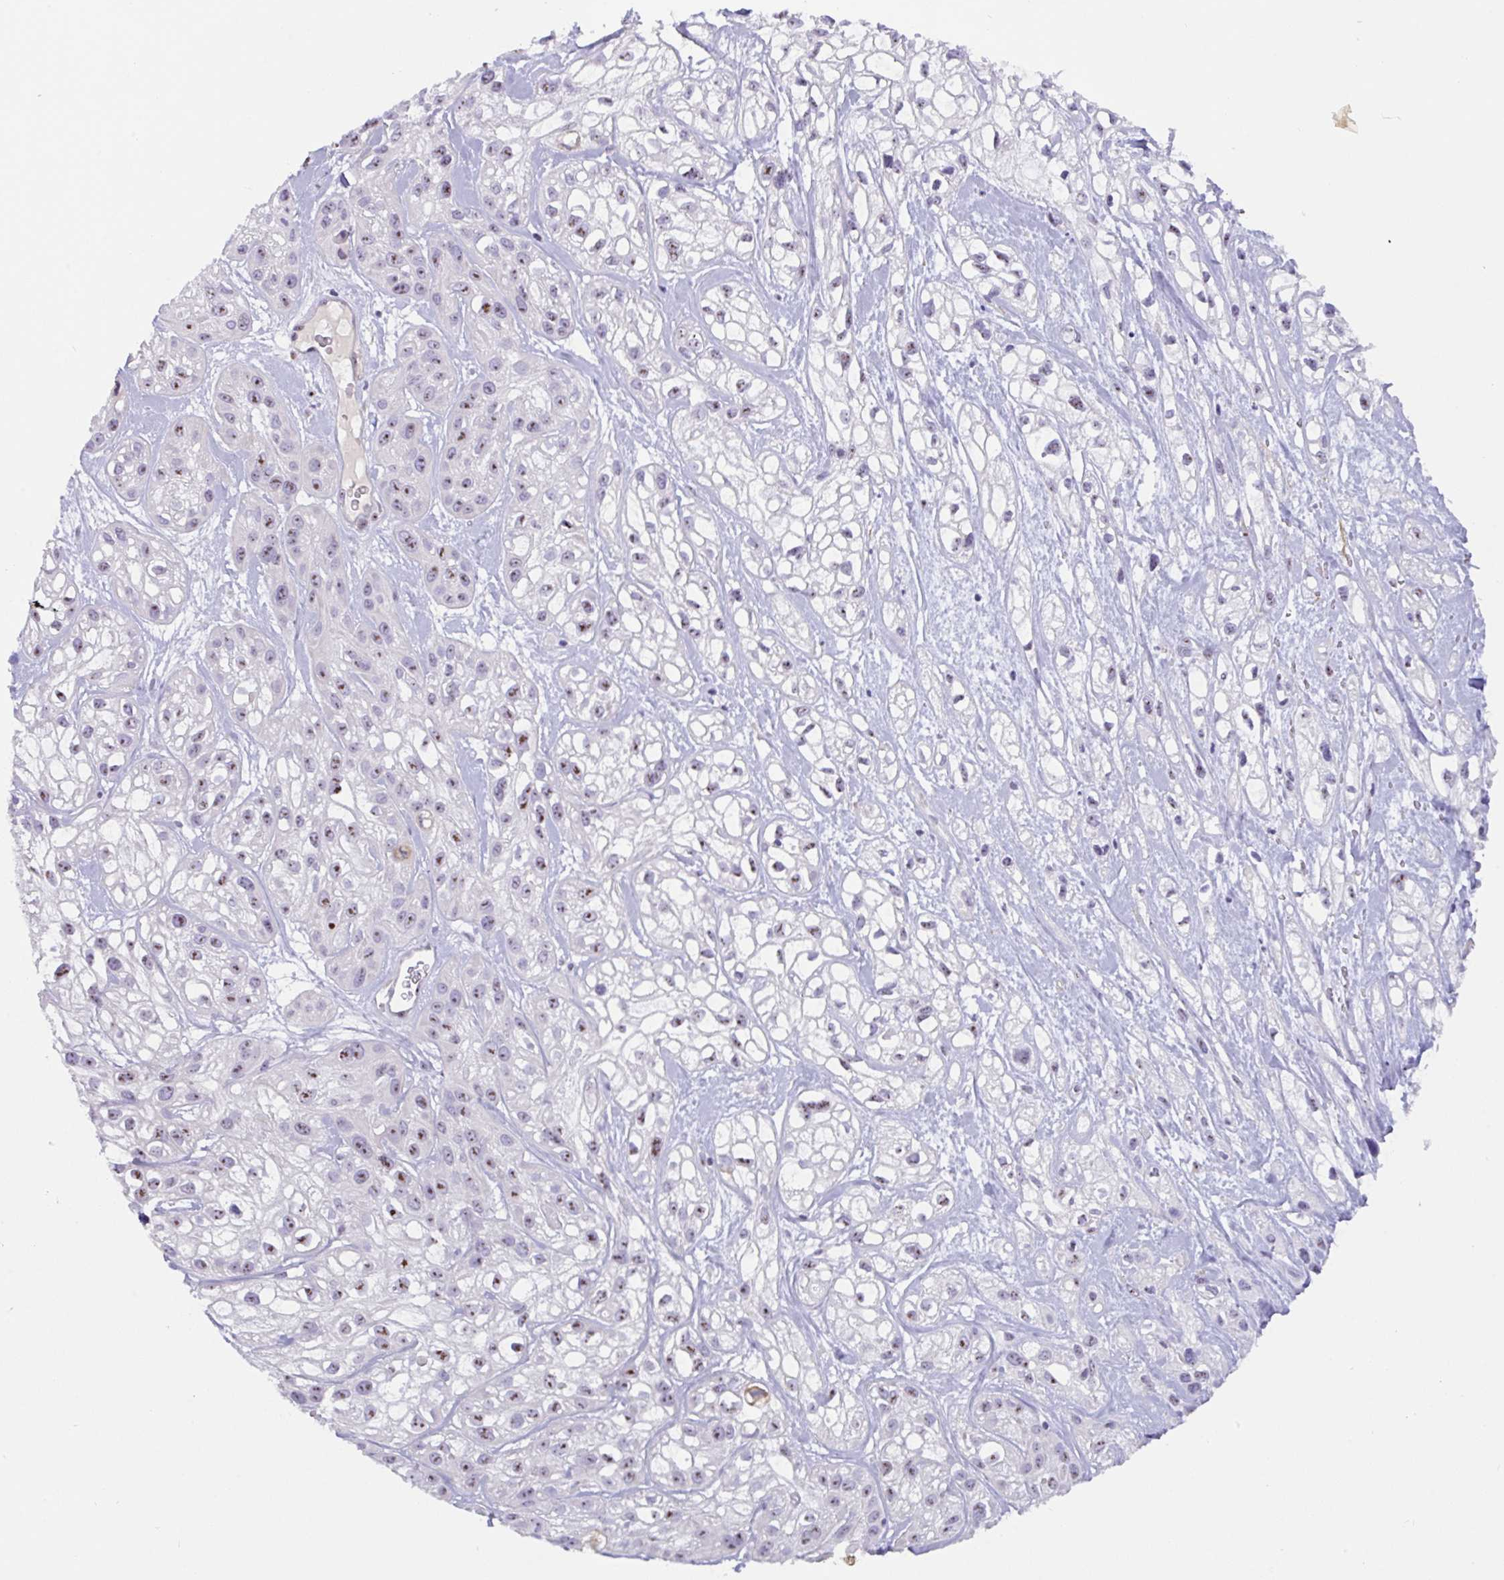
{"staining": {"intensity": "moderate", "quantity": "25%-75%", "location": "nuclear"}, "tissue": "skin cancer", "cell_type": "Tumor cells", "image_type": "cancer", "snomed": [{"axis": "morphology", "description": "Squamous cell carcinoma, NOS"}, {"axis": "topography", "description": "Skin"}], "caption": "High-magnification brightfield microscopy of squamous cell carcinoma (skin) stained with DAB (3,3'-diaminobenzidine) (brown) and counterstained with hematoxylin (blue). tumor cells exhibit moderate nuclear expression is appreciated in about25%-75% of cells.", "gene": "MXRA8", "patient": {"sex": "male", "age": 82}}